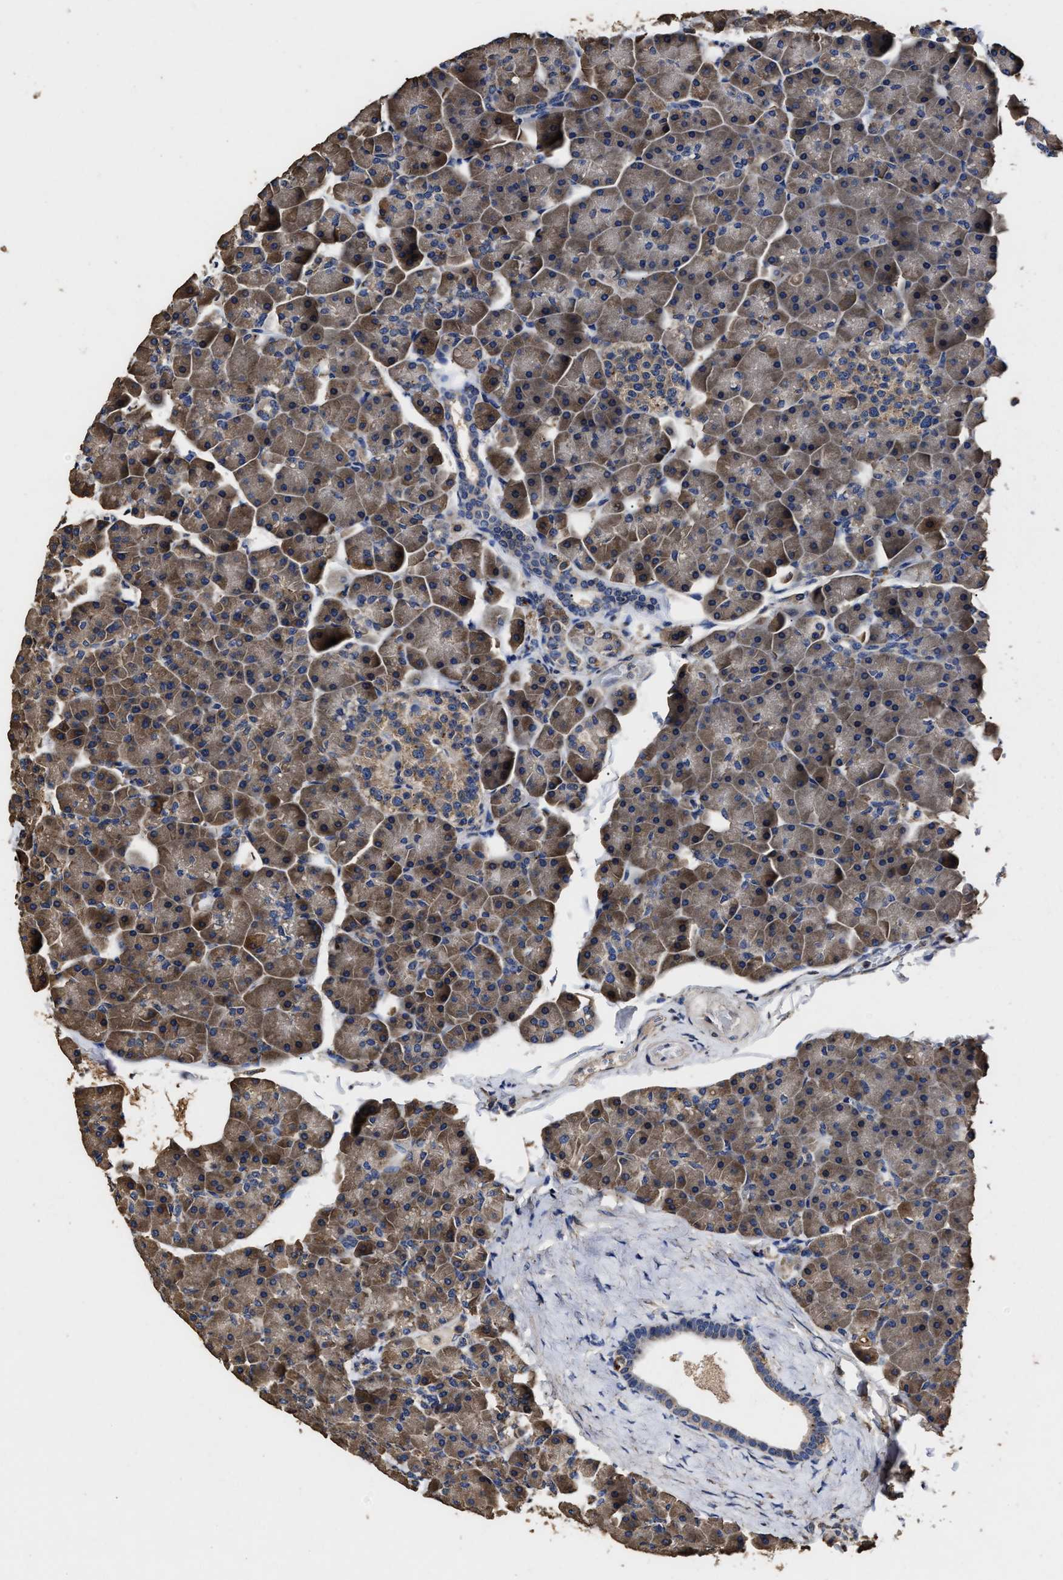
{"staining": {"intensity": "moderate", "quantity": ">75%", "location": "cytoplasmic/membranous"}, "tissue": "pancreas", "cell_type": "Exocrine glandular cells", "image_type": "normal", "snomed": [{"axis": "morphology", "description": "Normal tissue, NOS"}, {"axis": "topography", "description": "Pancreas"}], "caption": "Protein expression analysis of normal human pancreas reveals moderate cytoplasmic/membranous expression in approximately >75% of exocrine glandular cells.", "gene": "PPM1K", "patient": {"sex": "male", "age": 35}}